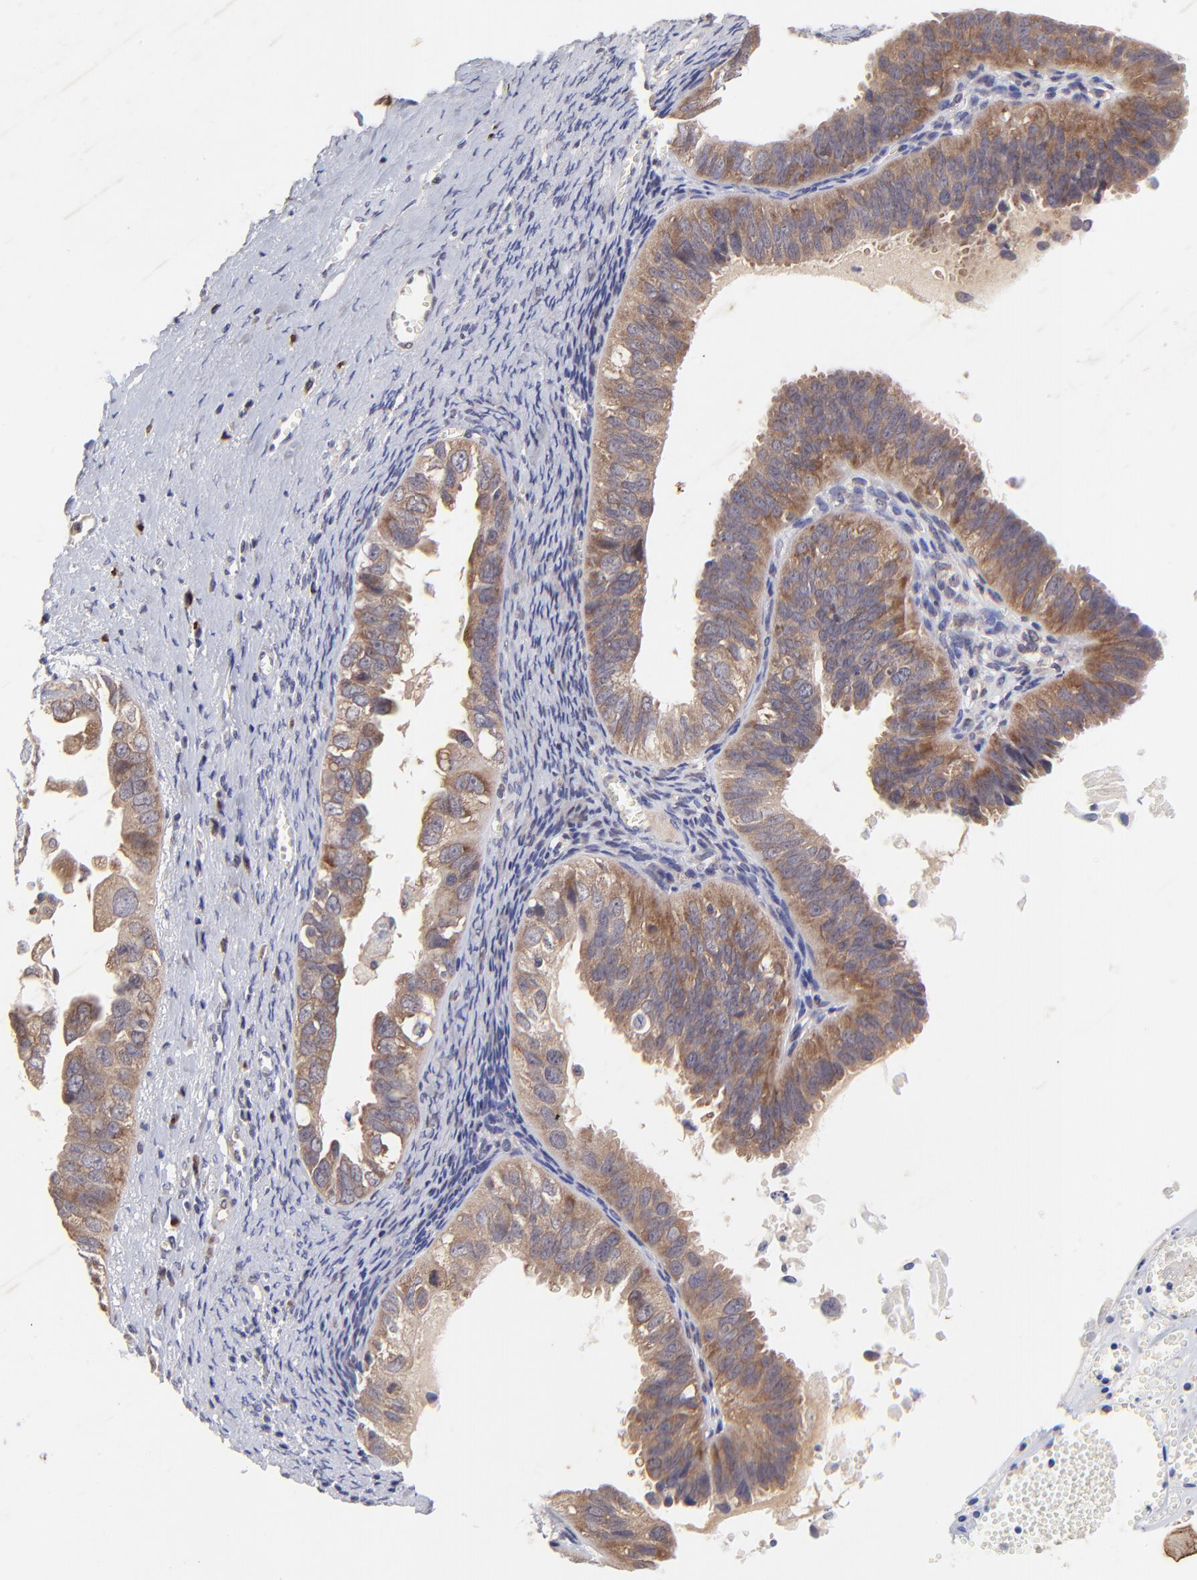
{"staining": {"intensity": "moderate", "quantity": ">75%", "location": "cytoplasmic/membranous"}, "tissue": "ovarian cancer", "cell_type": "Tumor cells", "image_type": "cancer", "snomed": [{"axis": "morphology", "description": "Carcinoma, endometroid"}, {"axis": "topography", "description": "Ovary"}], "caption": "A photomicrograph of ovarian cancer (endometroid carcinoma) stained for a protein exhibits moderate cytoplasmic/membranous brown staining in tumor cells.", "gene": "TNRC6B", "patient": {"sex": "female", "age": 85}}